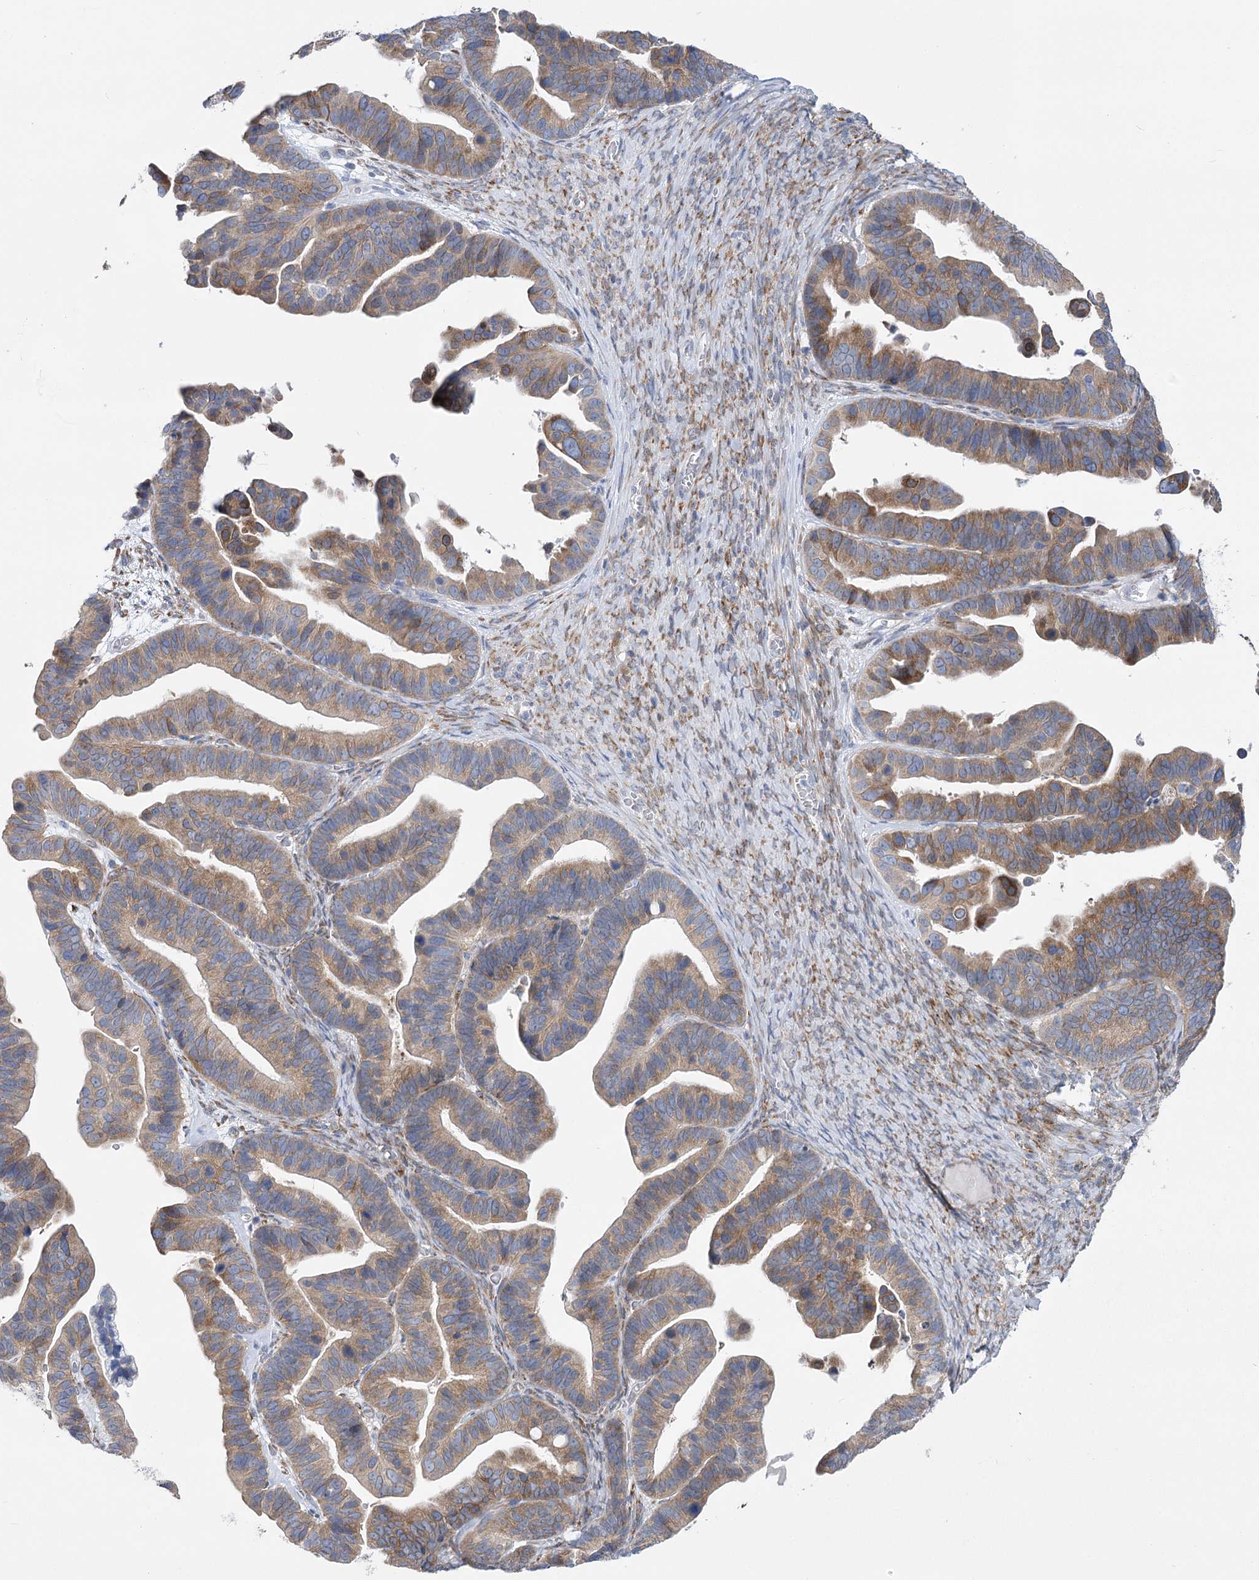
{"staining": {"intensity": "moderate", "quantity": ">75%", "location": "cytoplasmic/membranous"}, "tissue": "ovarian cancer", "cell_type": "Tumor cells", "image_type": "cancer", "snomed": [{"axis": "morphology", "description": "Cystadenocarcinoma, serous, NOS"}, {"axis": "topography", "description": "Ovary"}], "caption": "Protein staining shows moderate cytoplasmic/membranous staining in approximately >75% of tumor cells in ovarian cancer.", "gene": "YTHDC2", "patient": {"sex": "female", "age": 56}}